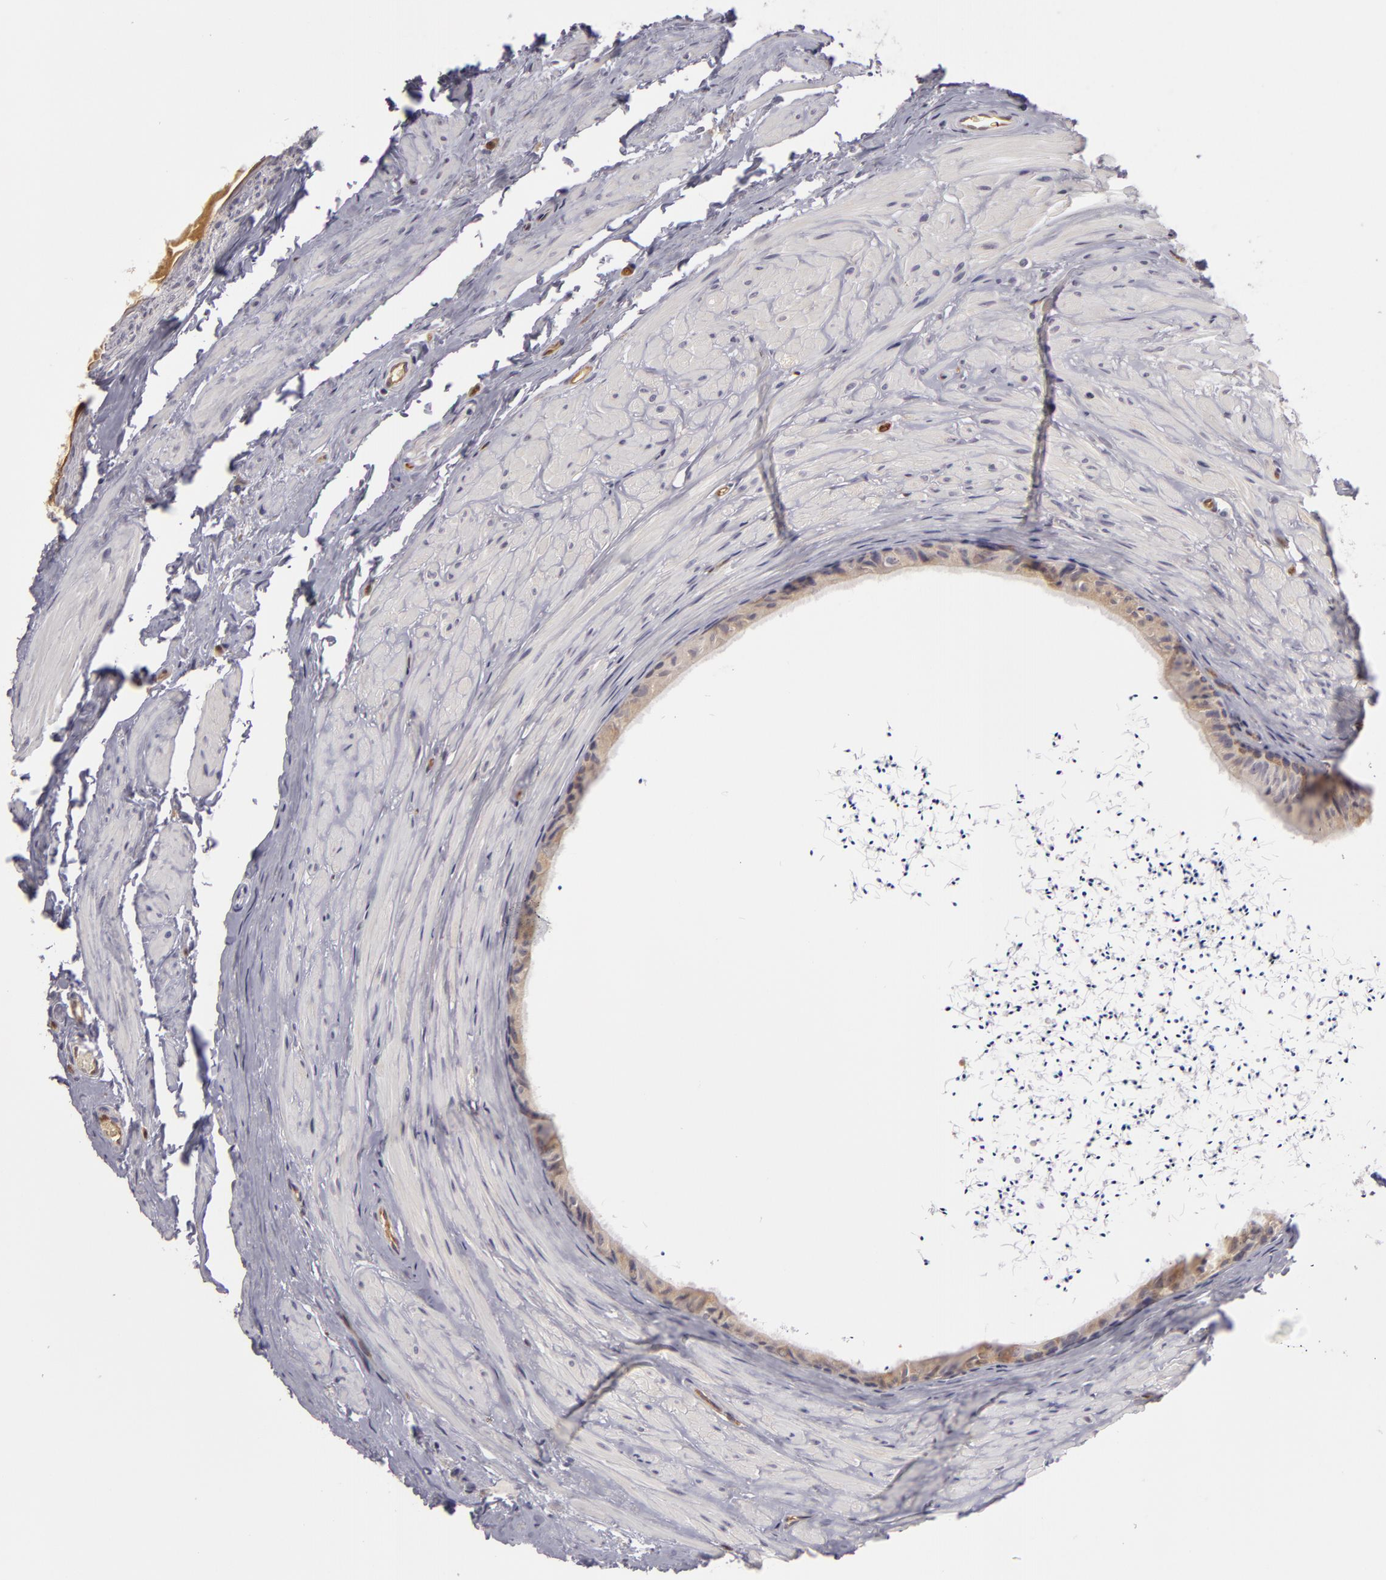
{"staining": {"intensity": "weak", "quantity": ">75%", "location": "cytoplasmic/membranous"}, "tissue": "epididymis", "cell_type": "Glandular cells", "image_type": "normal", "snomed": [{"axis": "morphology", "description": "Normal tissue, NOS"}, {"axis": "topography", "description": "Epididymis"}], "caption": "Glandular cells reveal weak cytoplasmic/membranous staining in approximately >75% of cells in normal epididymis. The protein of interest is stained brown, and the nuclei are stained in blue (DAB IHC with brightfield microscopy, high magnification).", "gene": "ZNF229", "patient": {"sex": "male", "age": 77}}